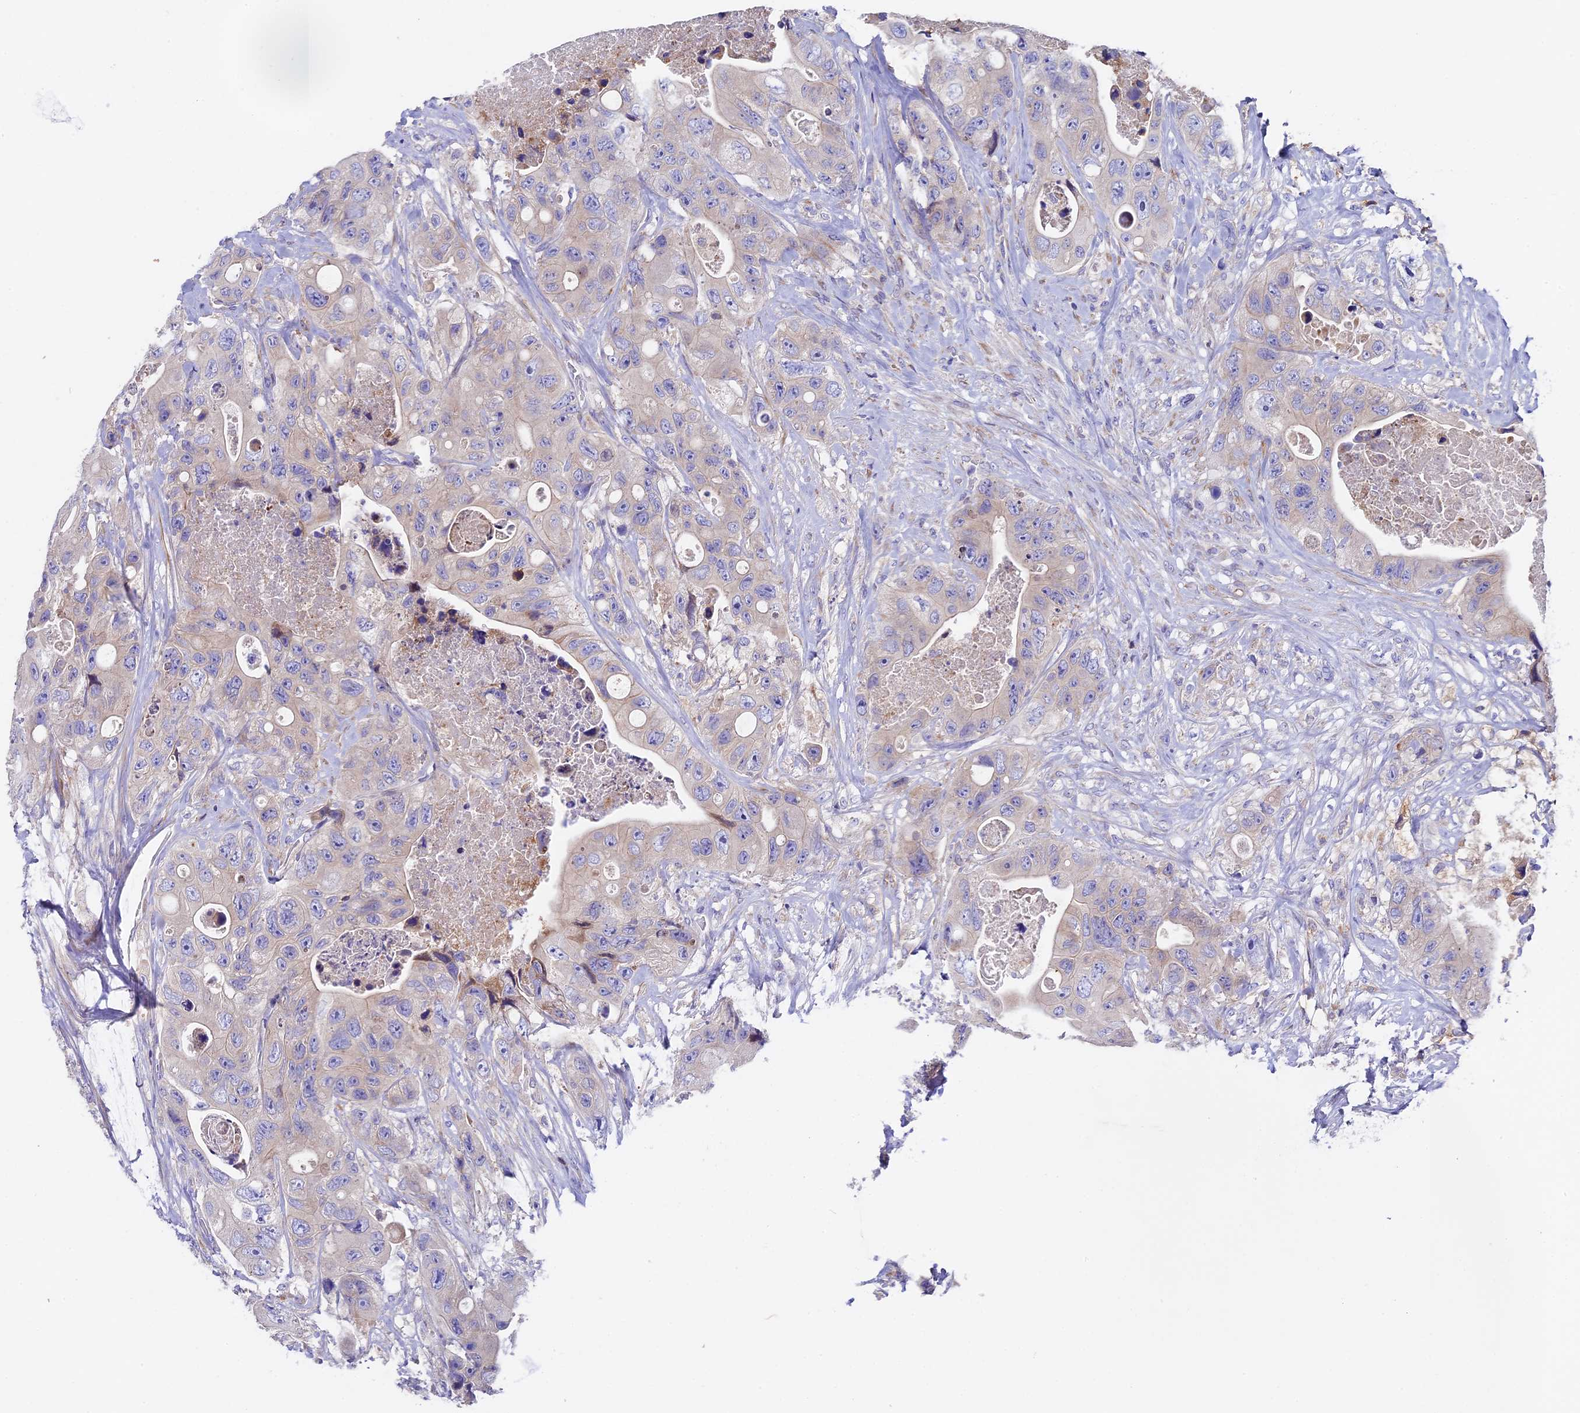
{"staining": {"intensity": "negative", "quantity": "none", "location": "none"}, "tissue": "colorectal cancer", "cell_type": "Tumor cells", "image_type": "cancer", "snomed": [{"axis": "morphology", "description": "Adenocarcinoma, NOS"}, {"axis": "topography", "description": "Colon"}], "caption": "Protein analysis of adenocarcinoma (colorectal) shows no significant staining in tumor cells.", "gene": "PIGU", "patient": {"sex": "female", "age": 46}}